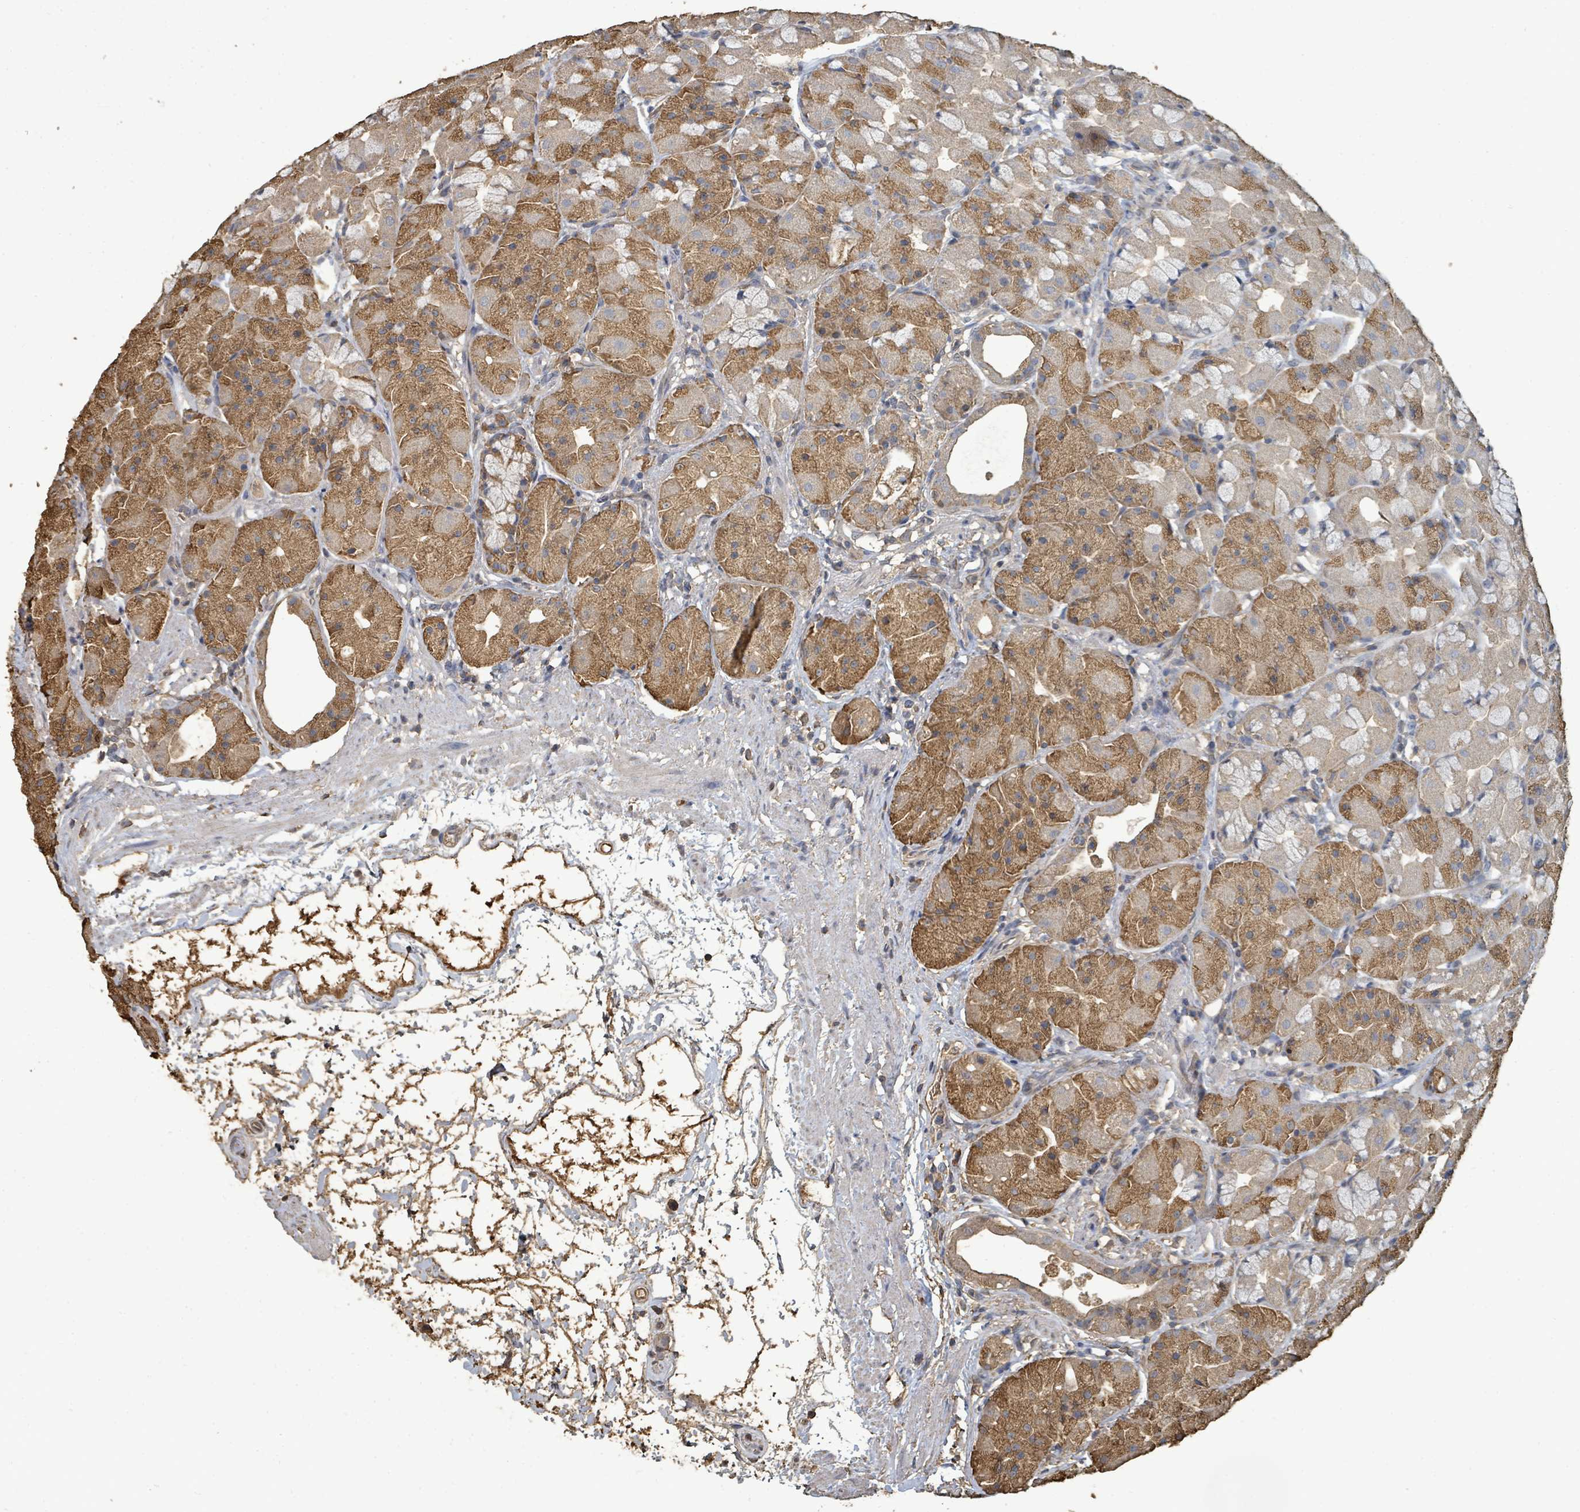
{"staining": {"intensity": "moderate", "quantity": "25%-75%", "location": "cytoplasmic/membranous,nuclear"}, "tissue": "stomach", "cell_type": "Glandular cells", "image_type": "normal", "snomed": [{"axis": "morphology", "description": "Normal tissue, NOS"}, {"axis": "topography", "description": "Stomach"}], "caption": "This is a histology image of immunohistochemistry staining of benign stomach, which shows moderate staining in the cytoplasmic/membranous,nuclear of glandular cells.", "gene": "C6orf52", "patient": {"sex": "male", "age": 57}}